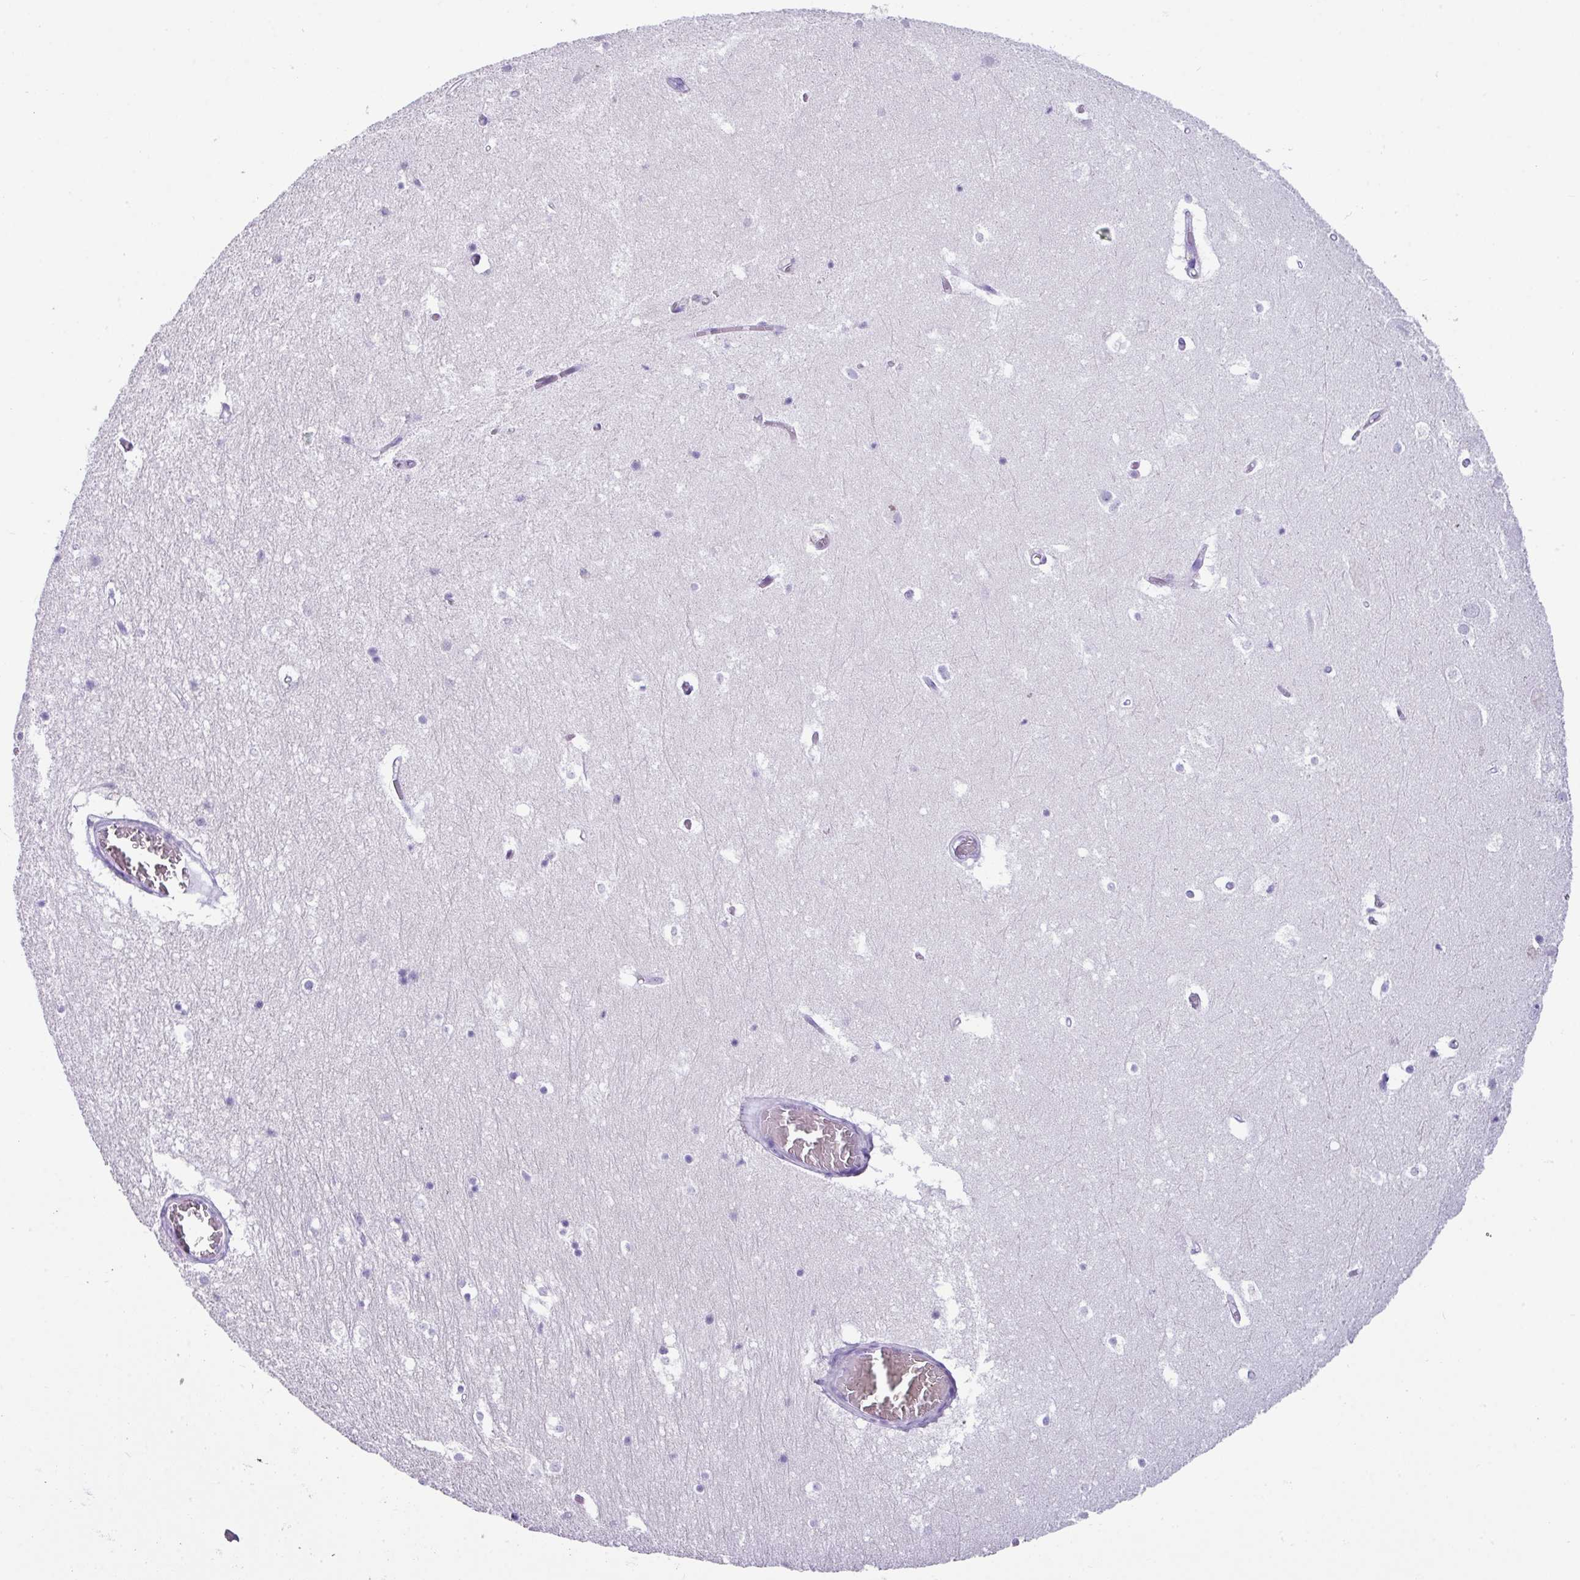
{"staining": {"intensity": "negative", "quantity": "none", "location": "none"}, "tissue": "hippocampus", "cell_type": "Glial cells", "image_type": "normal", "snomed": [{"axis": "morphology", "description": "Normal tissue, NOS"}, {"axis": "topography", "description": "Hippocampus"}], "caption": "Immunohistochemistry histopathology image of normal hippocampus stained for a protein (brown), which shows no expression in glial cells.", "gene": "NCCRP1", "patient": {"sex": "female", "age": 52}}